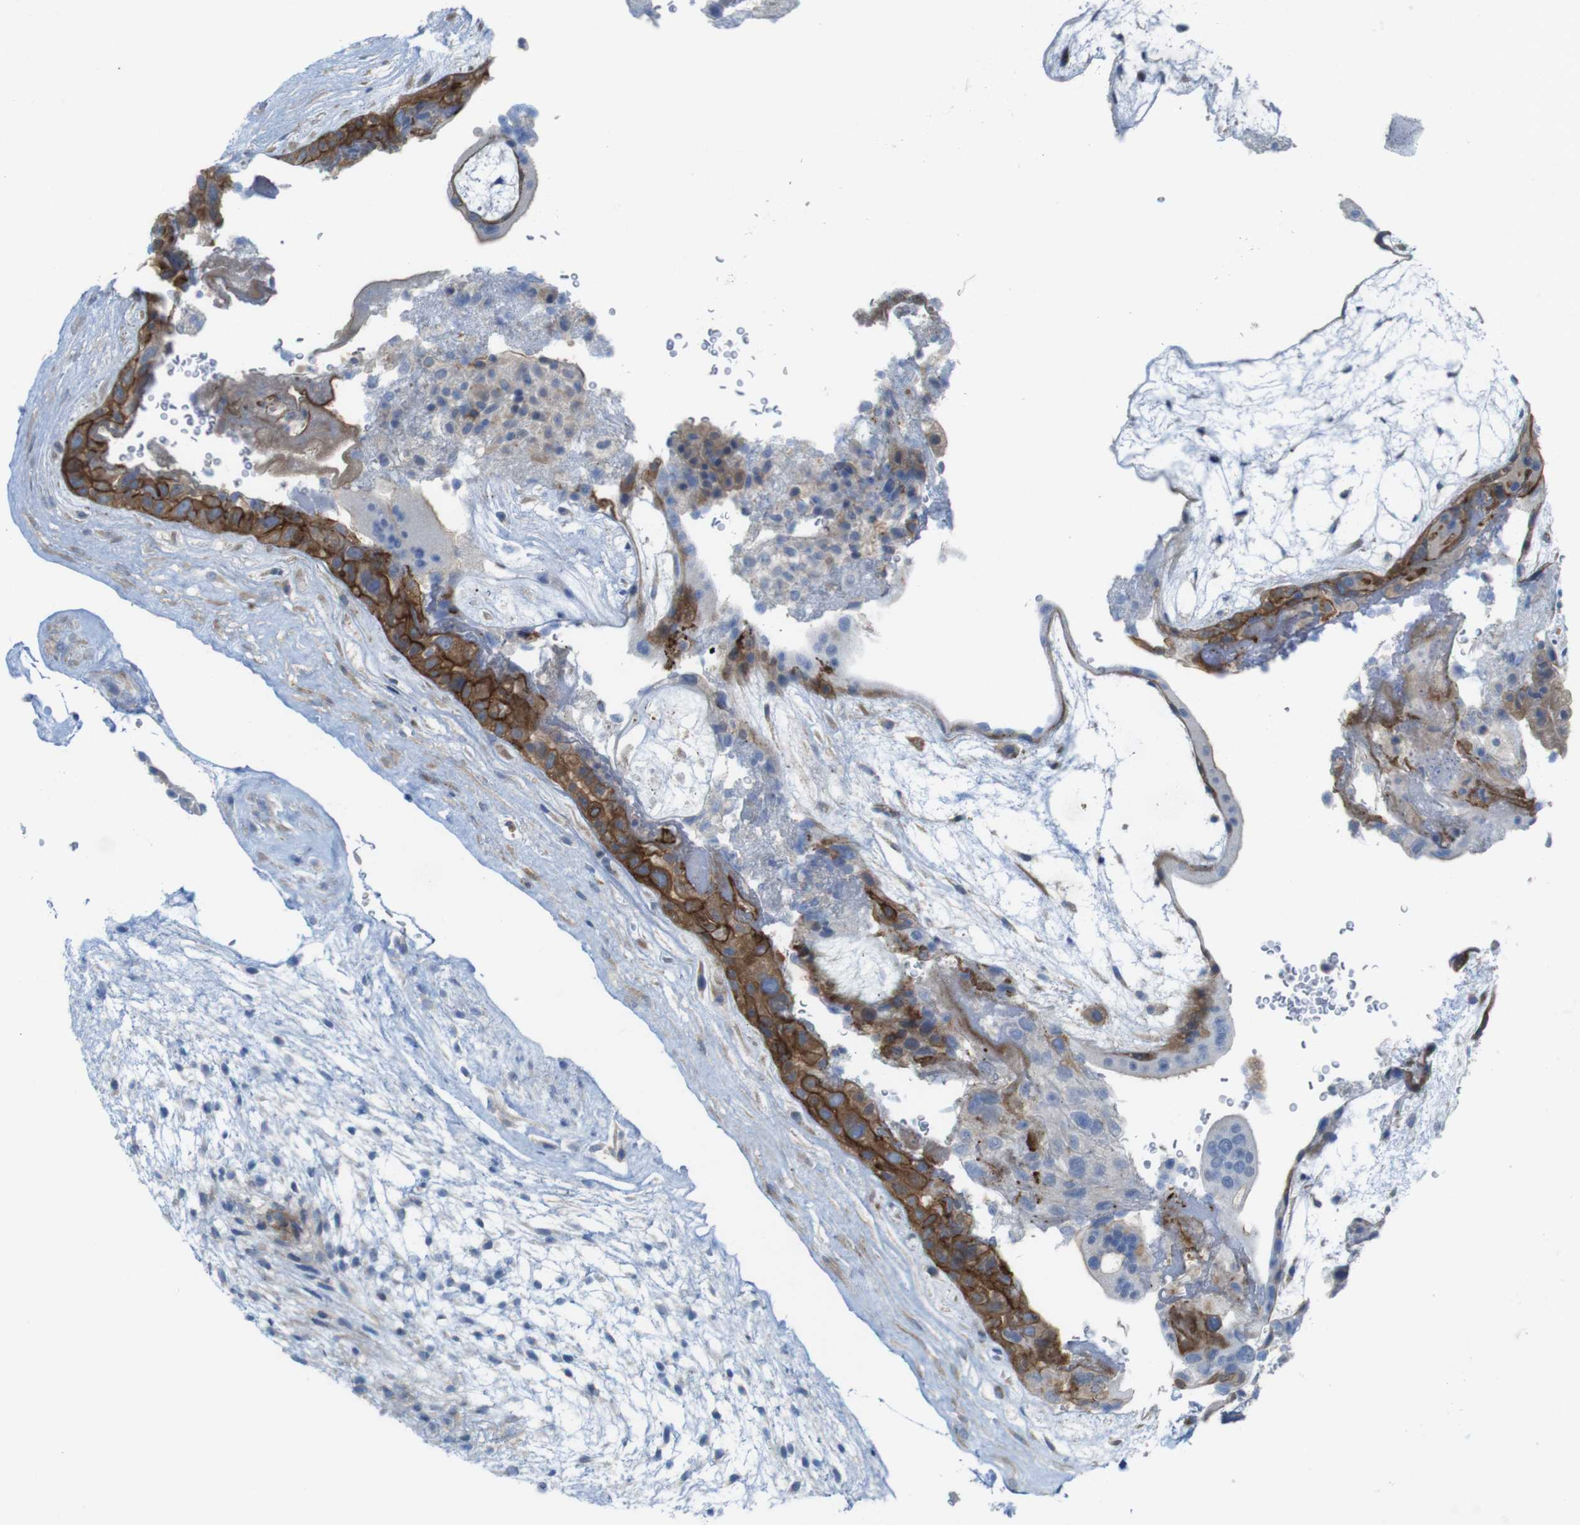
{"staining": {"intensity": "weak", "quantity": "<25%", "location": "cytoplasmic/membranous"}, "tissue": "placenta", "cell_type": "Decidual cells", "image_type": "normal", "snomed": [{"axis": "morphology", "description": "Normal tissue, NOS"}, {"axis": "topography", "description": "Placenta"}], "caption": "Micrograph shows no protein expression in decidual cells of benign placenta. (DAB immunohistochemistry visualized using brightfield microscopy, high magnification).", "gene": "PREX2", "patient": {"sex": "female", "age": 19}}